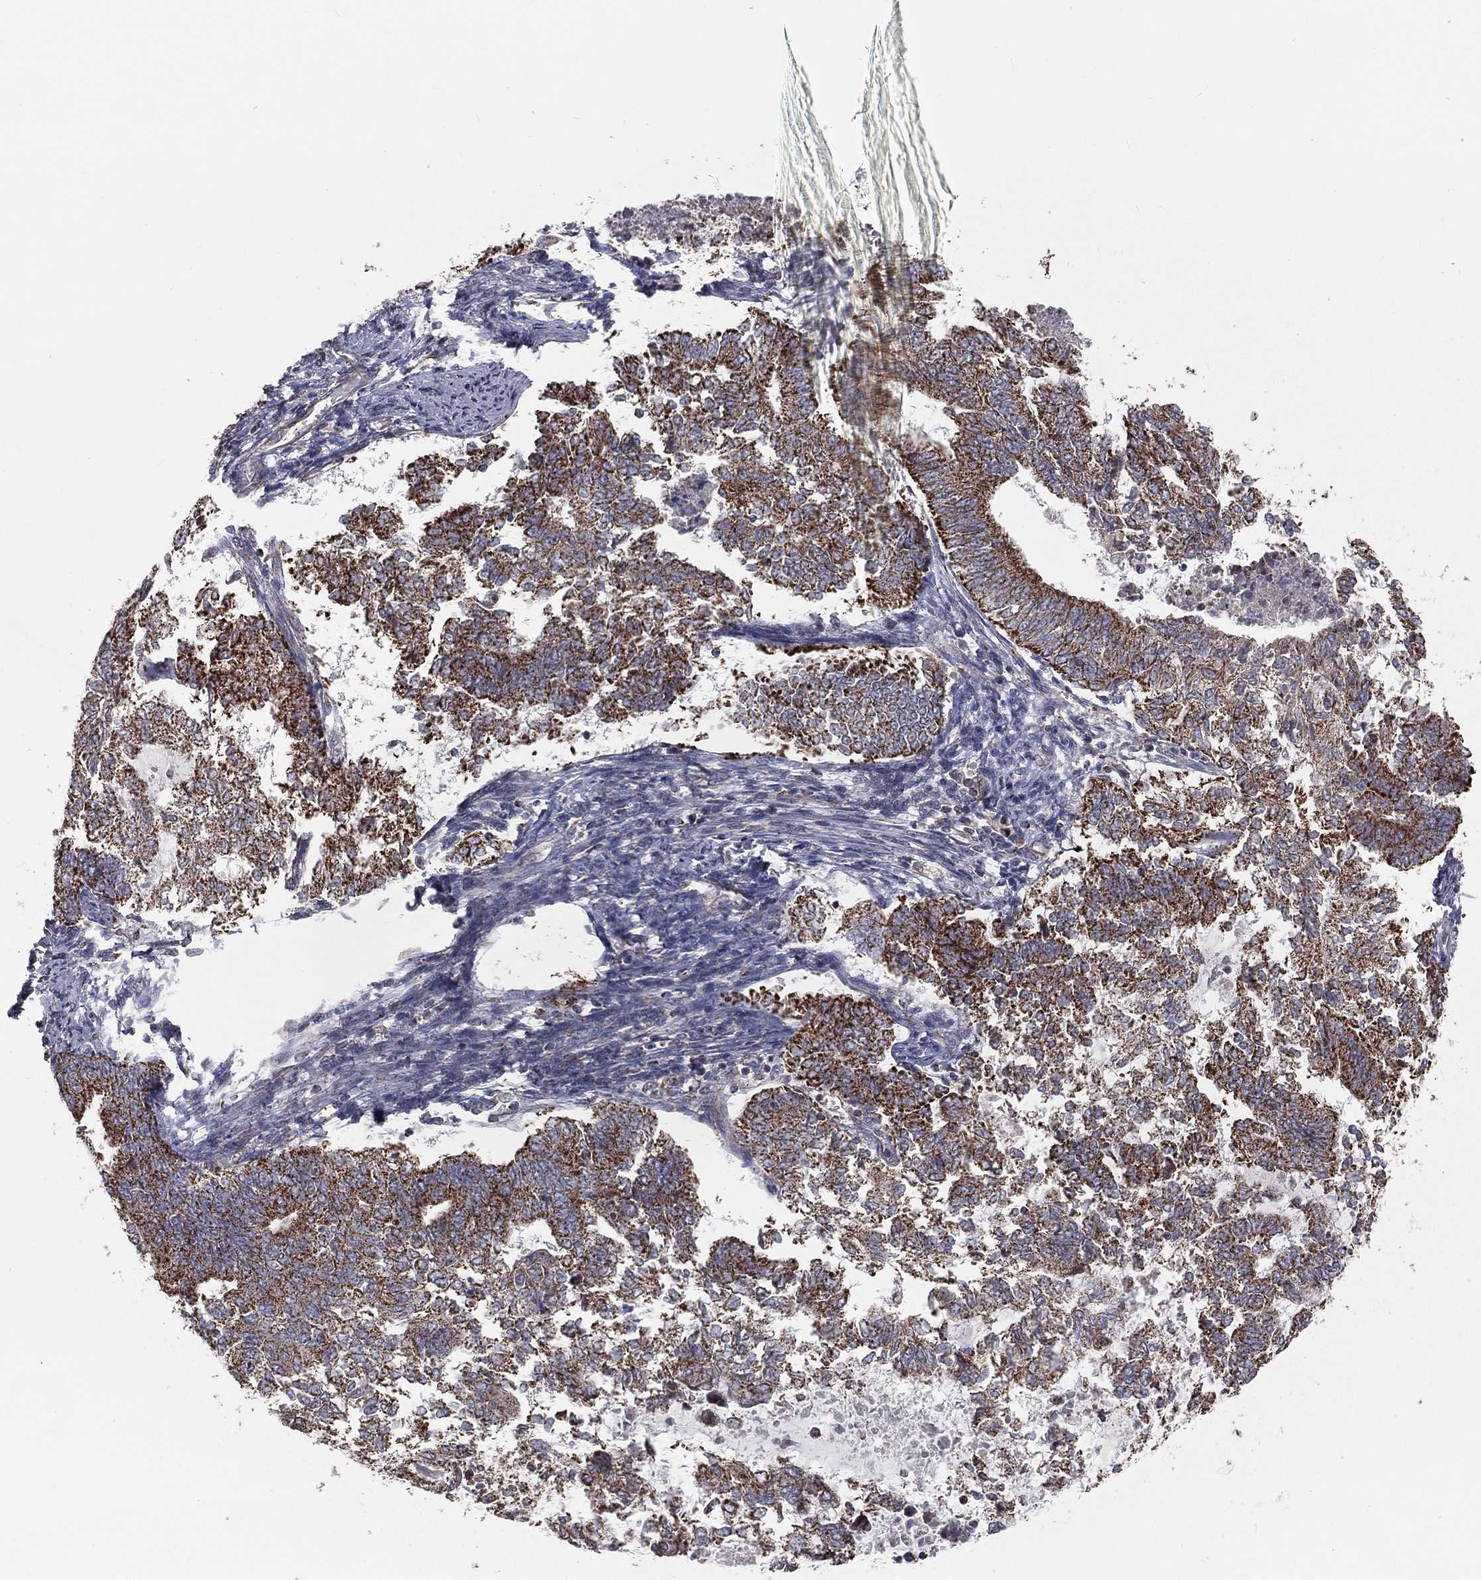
{"staining": {"intensity": "strong", "quantity": "25%-75%", "location": "cytoplasmic/membranous"}, "tissue": "endometrial cancer", "cell_type": "Tumor cells", "image_type": "cancer", "snomed": [{"axis": "morphology", "description": "Adenocarcinoma, NOS"}, {"axis": "topography", "description": "Endometrium"}], "caption": "A histopathology image of human endometrial adenocarcinoma stained for a protein reveals strong cytoplasmic/membranous brown staining in tumor cells. Immunohistochemistry stains the protein in brown and the nuclei are stained blue.", "gene": "HADH", "patient": {"sex": "female", "age": 65}}